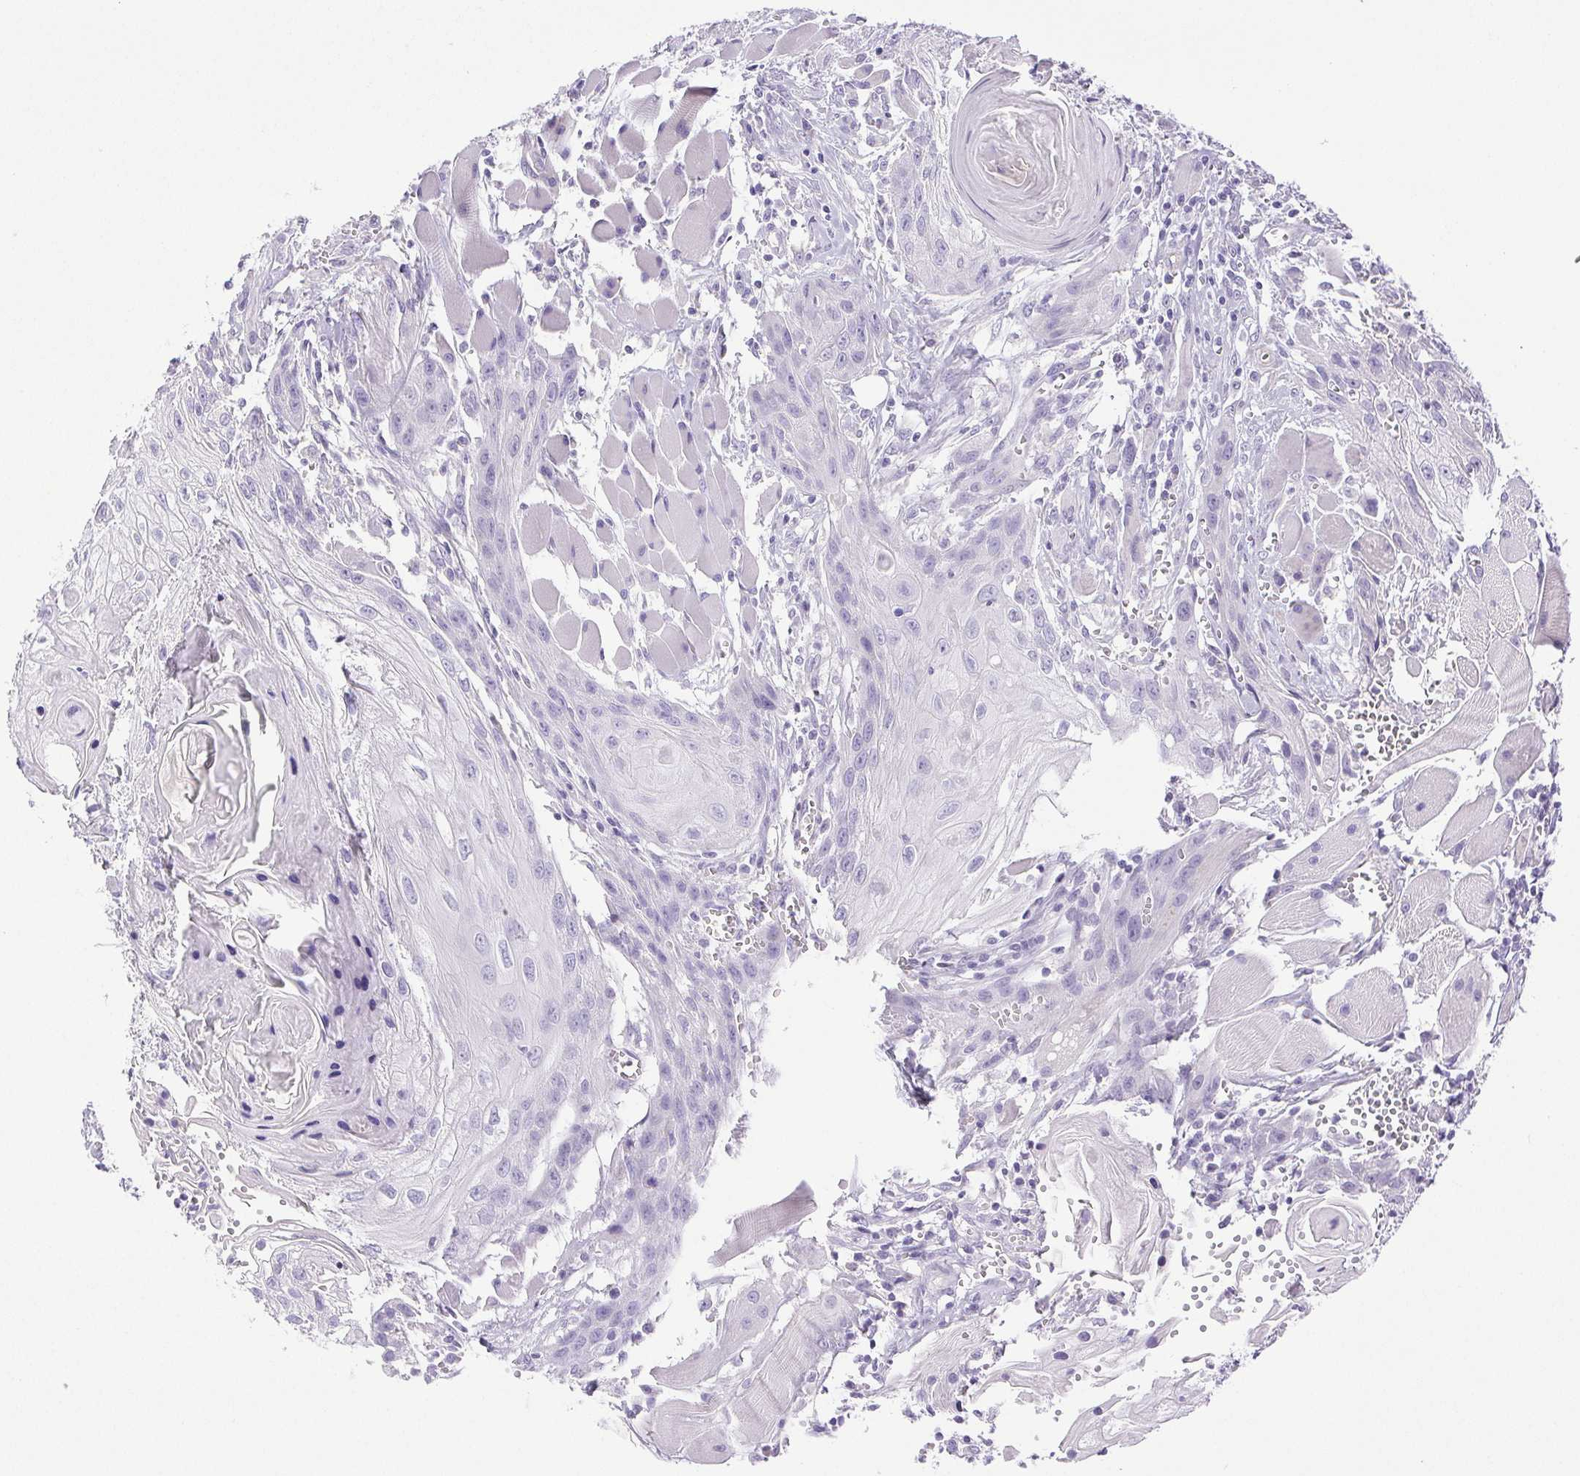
{"staining": {"intensity": "negative", "quantity": "none", "location": "none"}, "tissue": "head and neck cancer", "cell_type": "Tumor cells", "image_type": "cancer", "snomed": [{"axis": "morphology", "description": "Squamous cell carcinoma, NOS"}, {"axis": "topography", "description": "Oral tissue"}, {"axis": "topography", "description": "Head-Neck"}], "caption": "Tumor cells show no significant protein positivity in squamous cell carcinoma (head and neck).", "gene": "PAPPA2", "patient": {"sex": "male", "age": 58}}